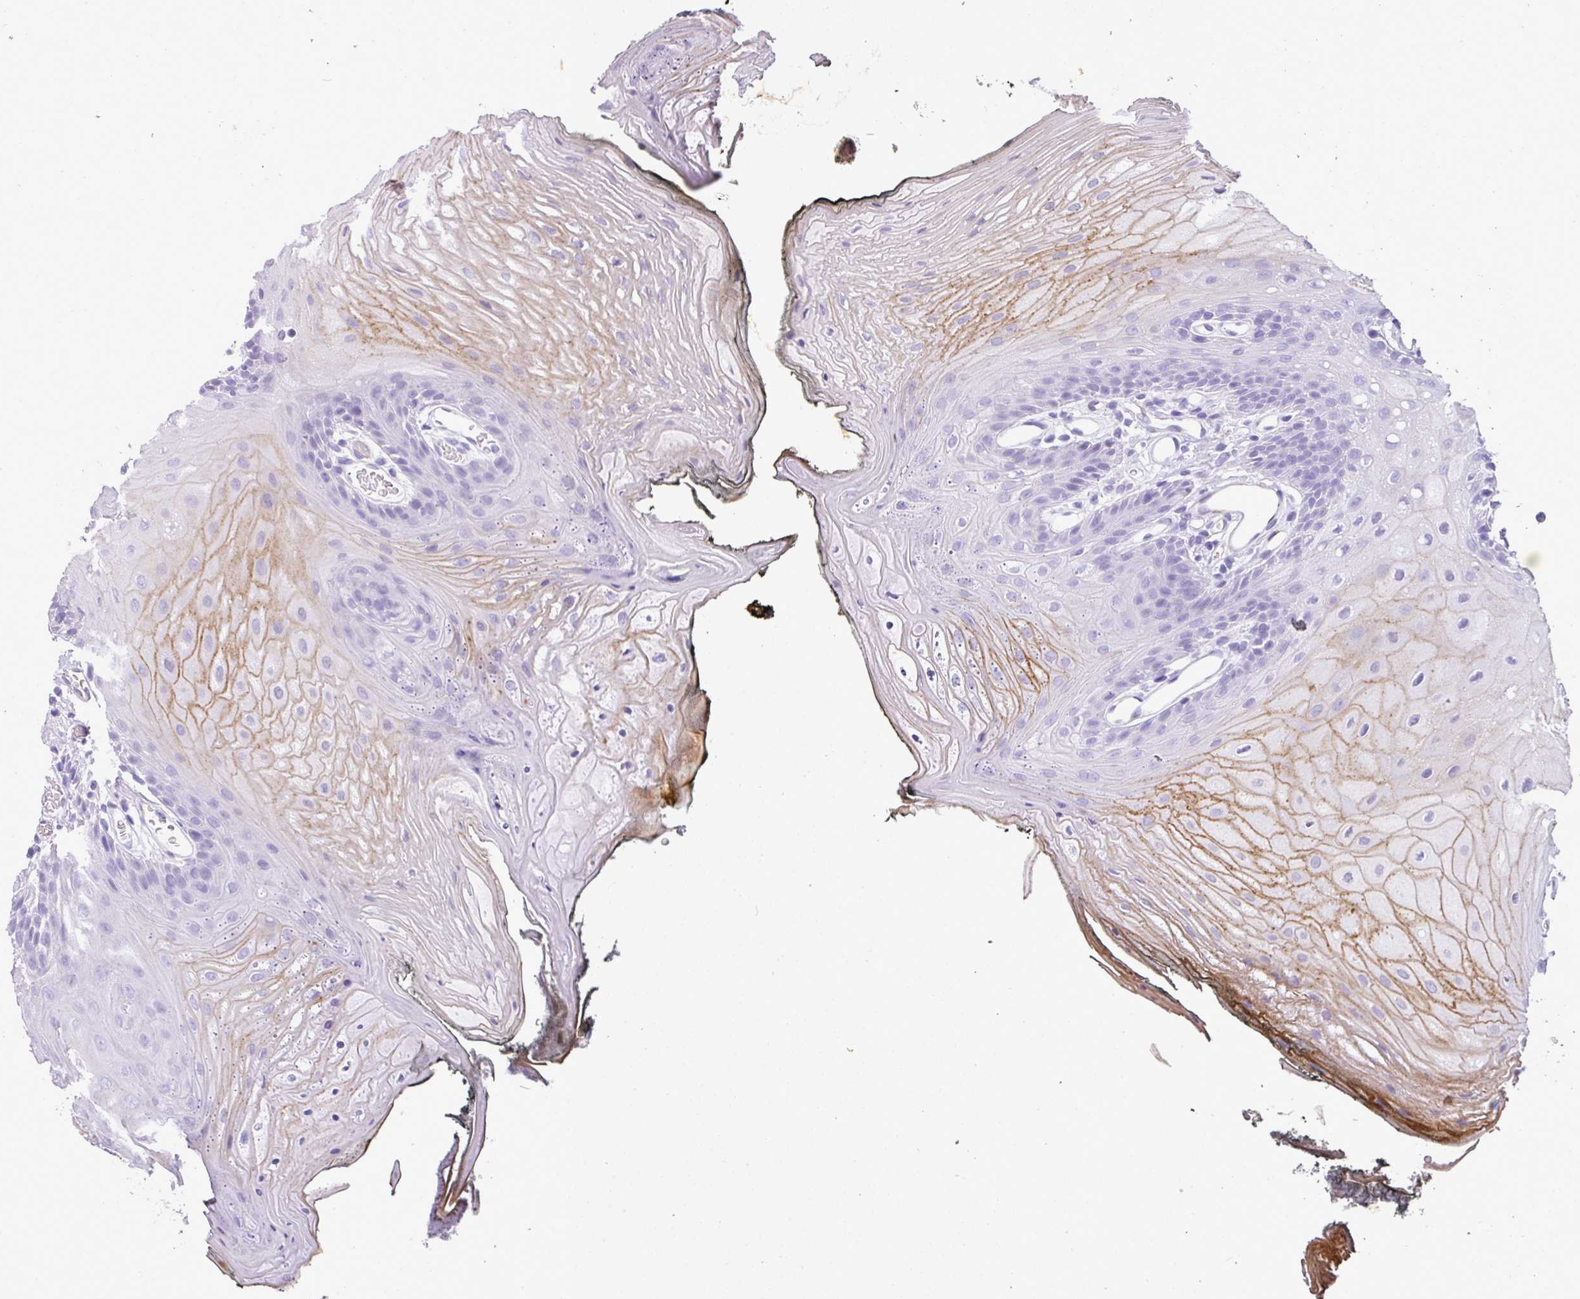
{"staining": {"intensity": "moderate", "quantity": "<25%", "location": "cytoplasmic/membranous"}, "tissue": "oral mucosa", "cell_type": "Squamous epithelial cells", "image_type": "normal", "snomed": [{"axis": "morphology", "description": "Normal tissue, NOS"}, {"axis": "morphology", "description": "Squamous cell carcinoma, NOS"}, {"axis": "topography", "description": "Oral tissue"}, {"axis": "topography", "description": "Head-Neck"}], "caption": "Benign oral mucosa demonstrates moderate cytoplasmic/membranous positivity in approximately <25% of squamous epithelial cells.", "gene": "MUC21", "patient": {"sex": "female", "age": 81}}